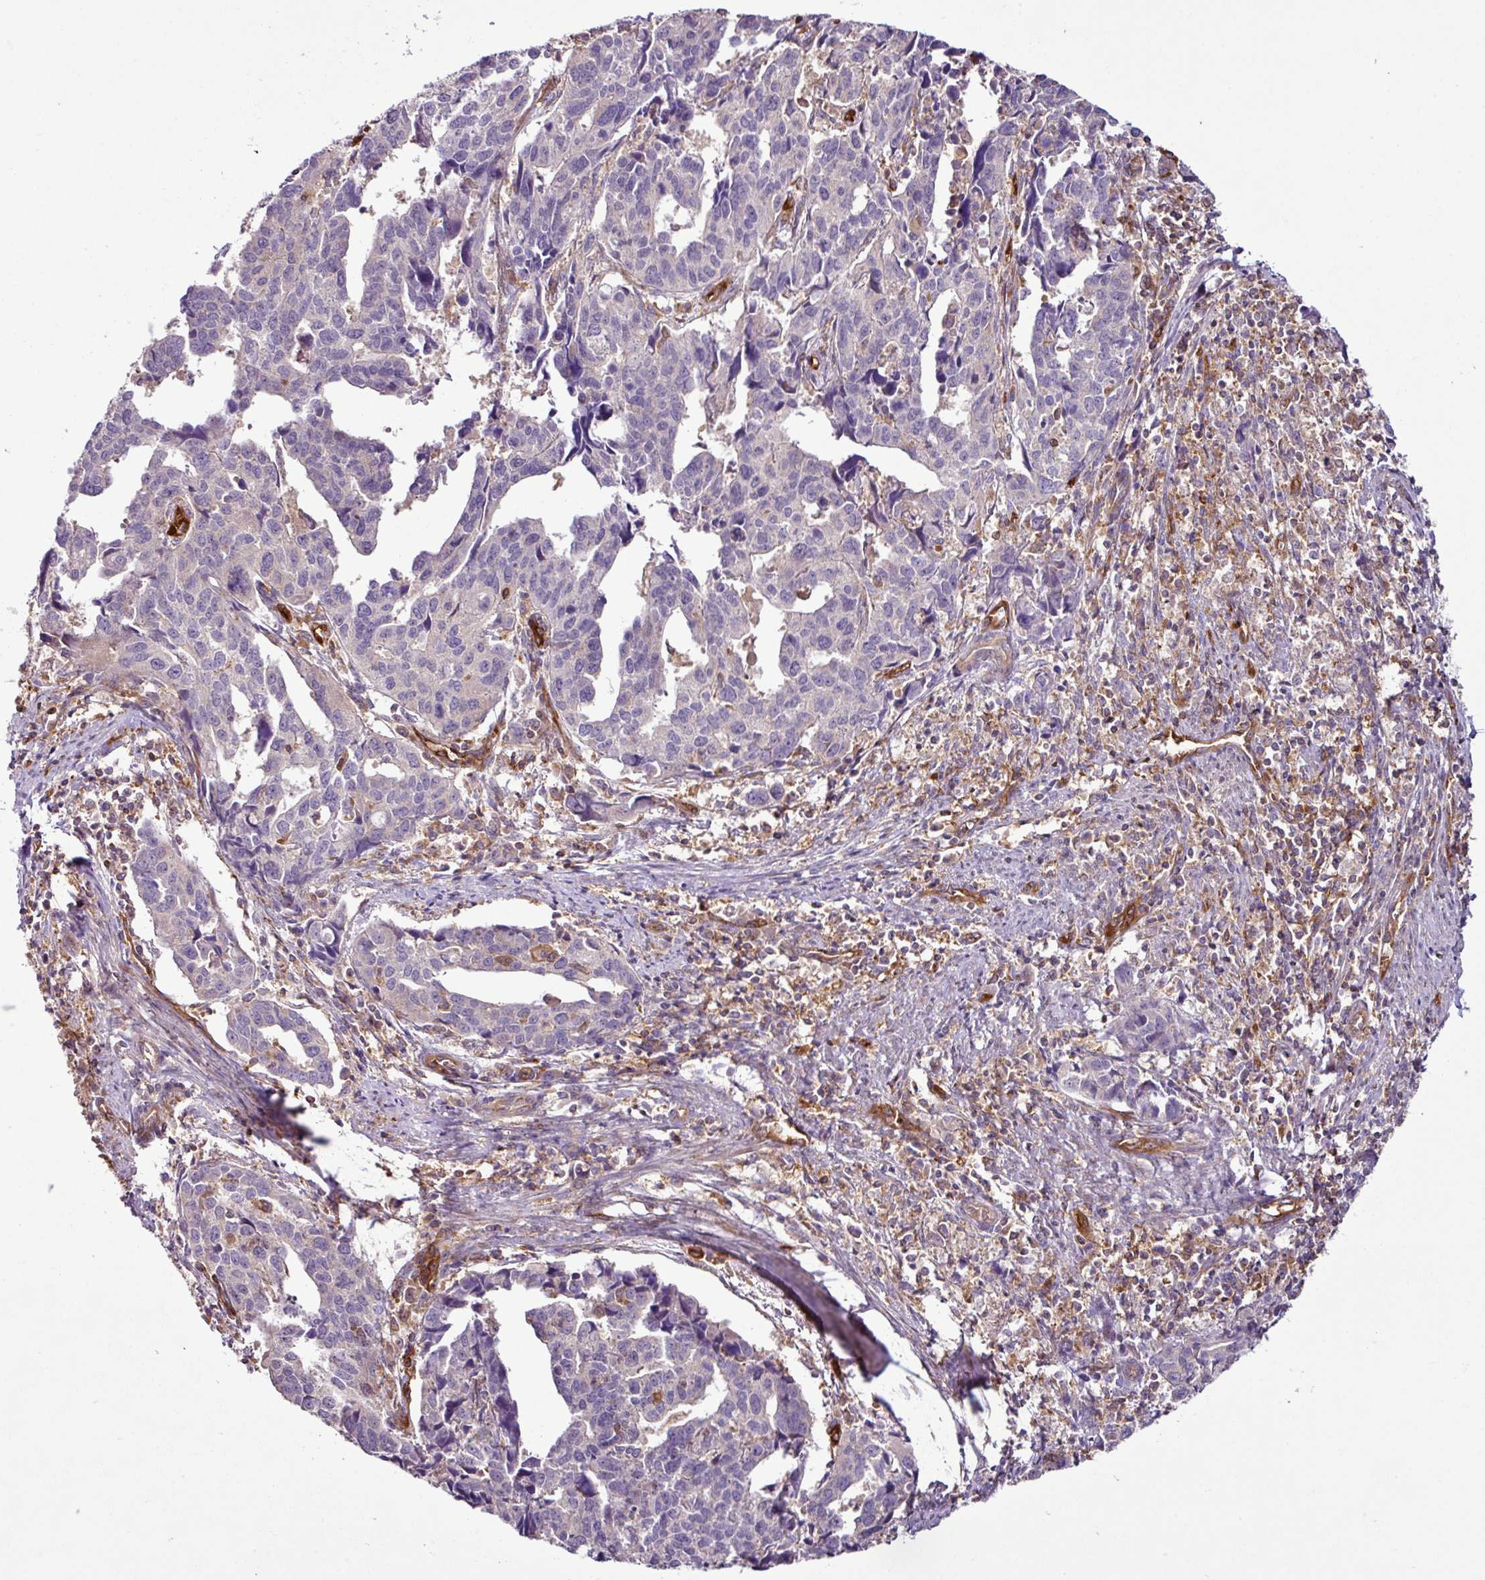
{"staining": {"intensity": "negative", "quantity": "none", "location": "none"}, "tissue": "endometrial cancer", "cell_type": "Tumor cells", "image_type": "cancer", "snomed": [{"axis": "morphology", "description": "Adenocarcinoma, NOS"}, {"axis": "topography", "description": "Endometrium"}], "caption": "Protein analysis of adenocarcinoma (endometrial) shows no significant expression in tumor cells. (DAB (3,3'-diaminobenzidine) immunohistochemistry, high magnification).", "gene": "ZNF106", "patient": {"sex": "female", "age": 73}}